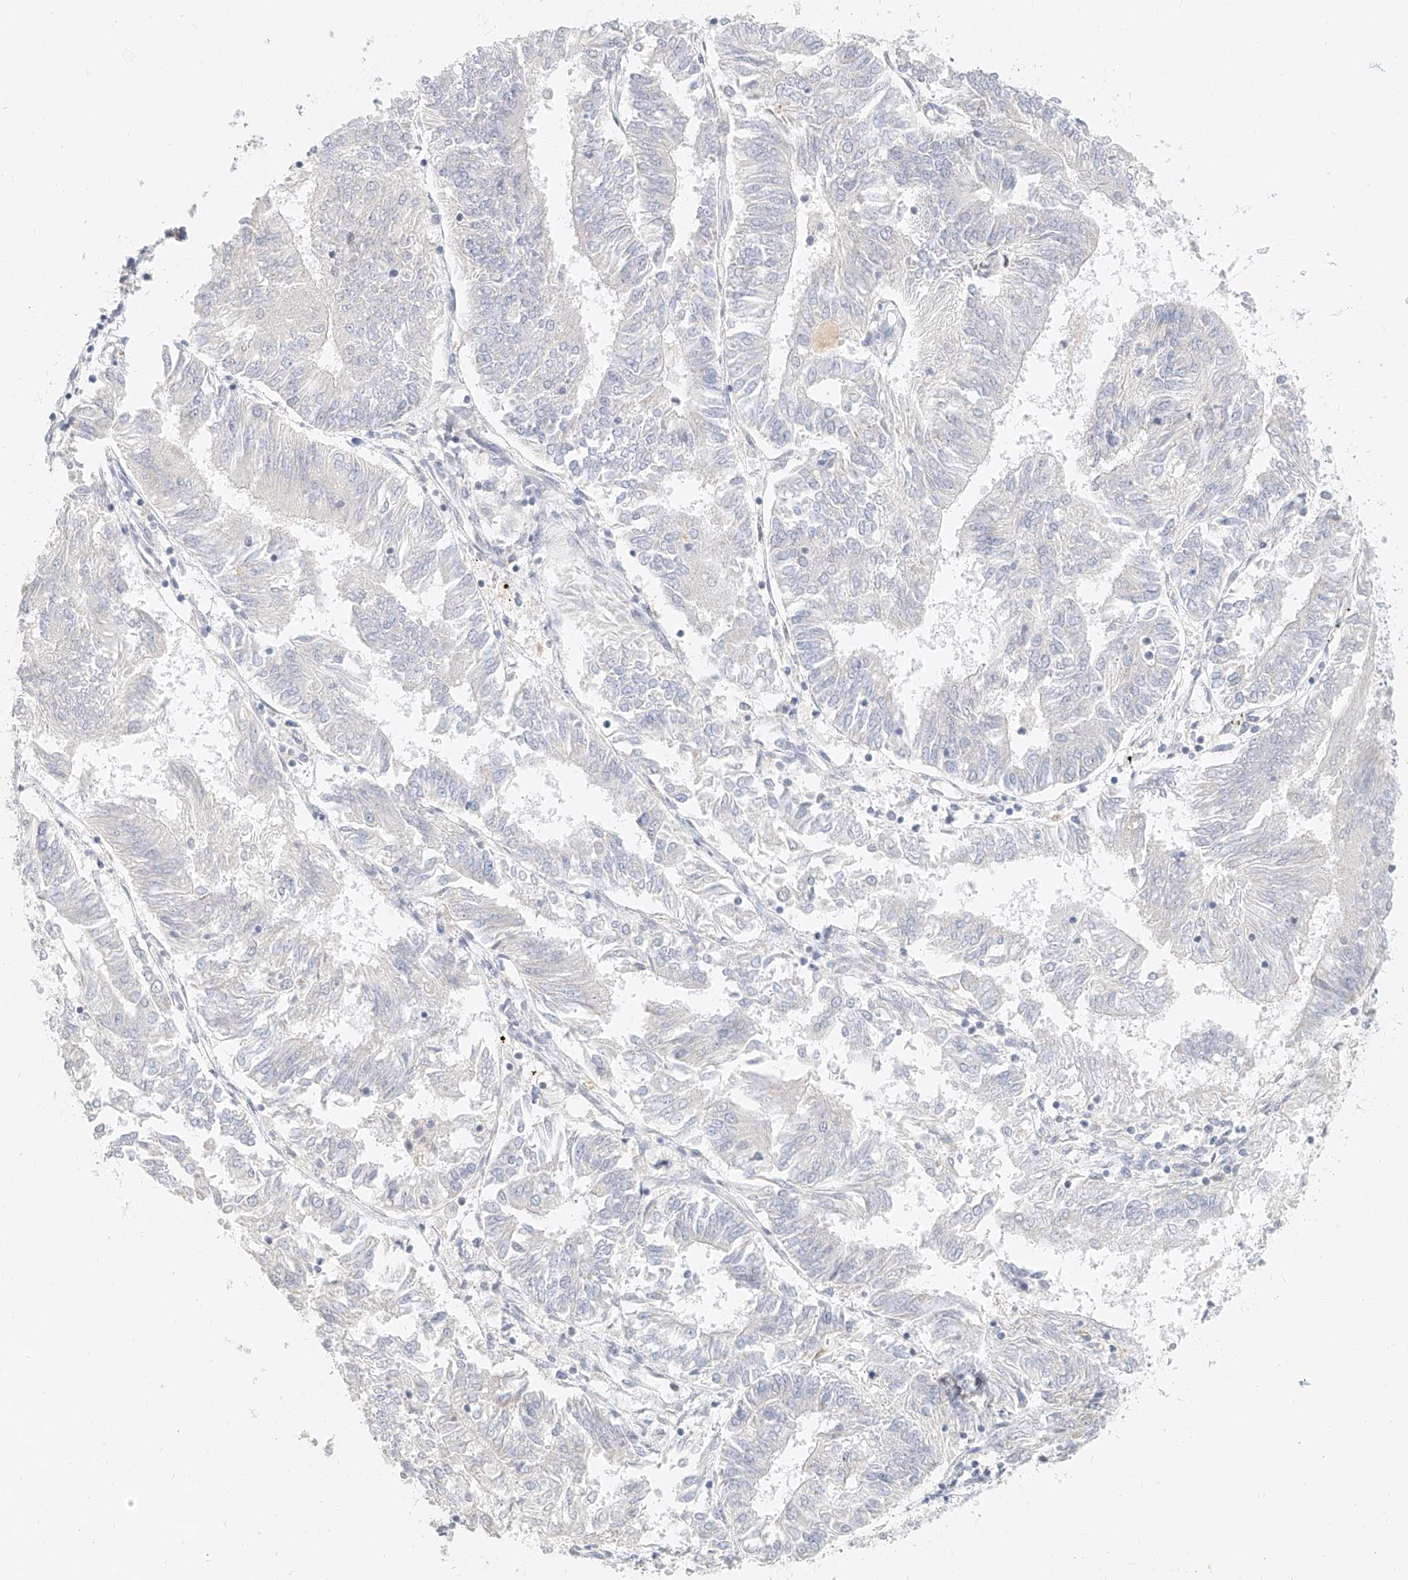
{"staining": {"intensity": "negative", "quantity": "none", "location": "none"}, "tissue": "endometrial cancer", "cell_type": "Tumor cells", "image_type": "cancer", "snomed": [{"axis": "morphology", "description": "Adenocarcinoma, NOS"}, {"axis": "topography", "description": "Endometrium"}], "caption": "Endometrial cancer (adenocarcinoma) stained for a protein using immunohistochemistry exhibits no positivity tumor cells.", "gene": "CXorf58", "patient": {"sex": "female", "age": 58}}